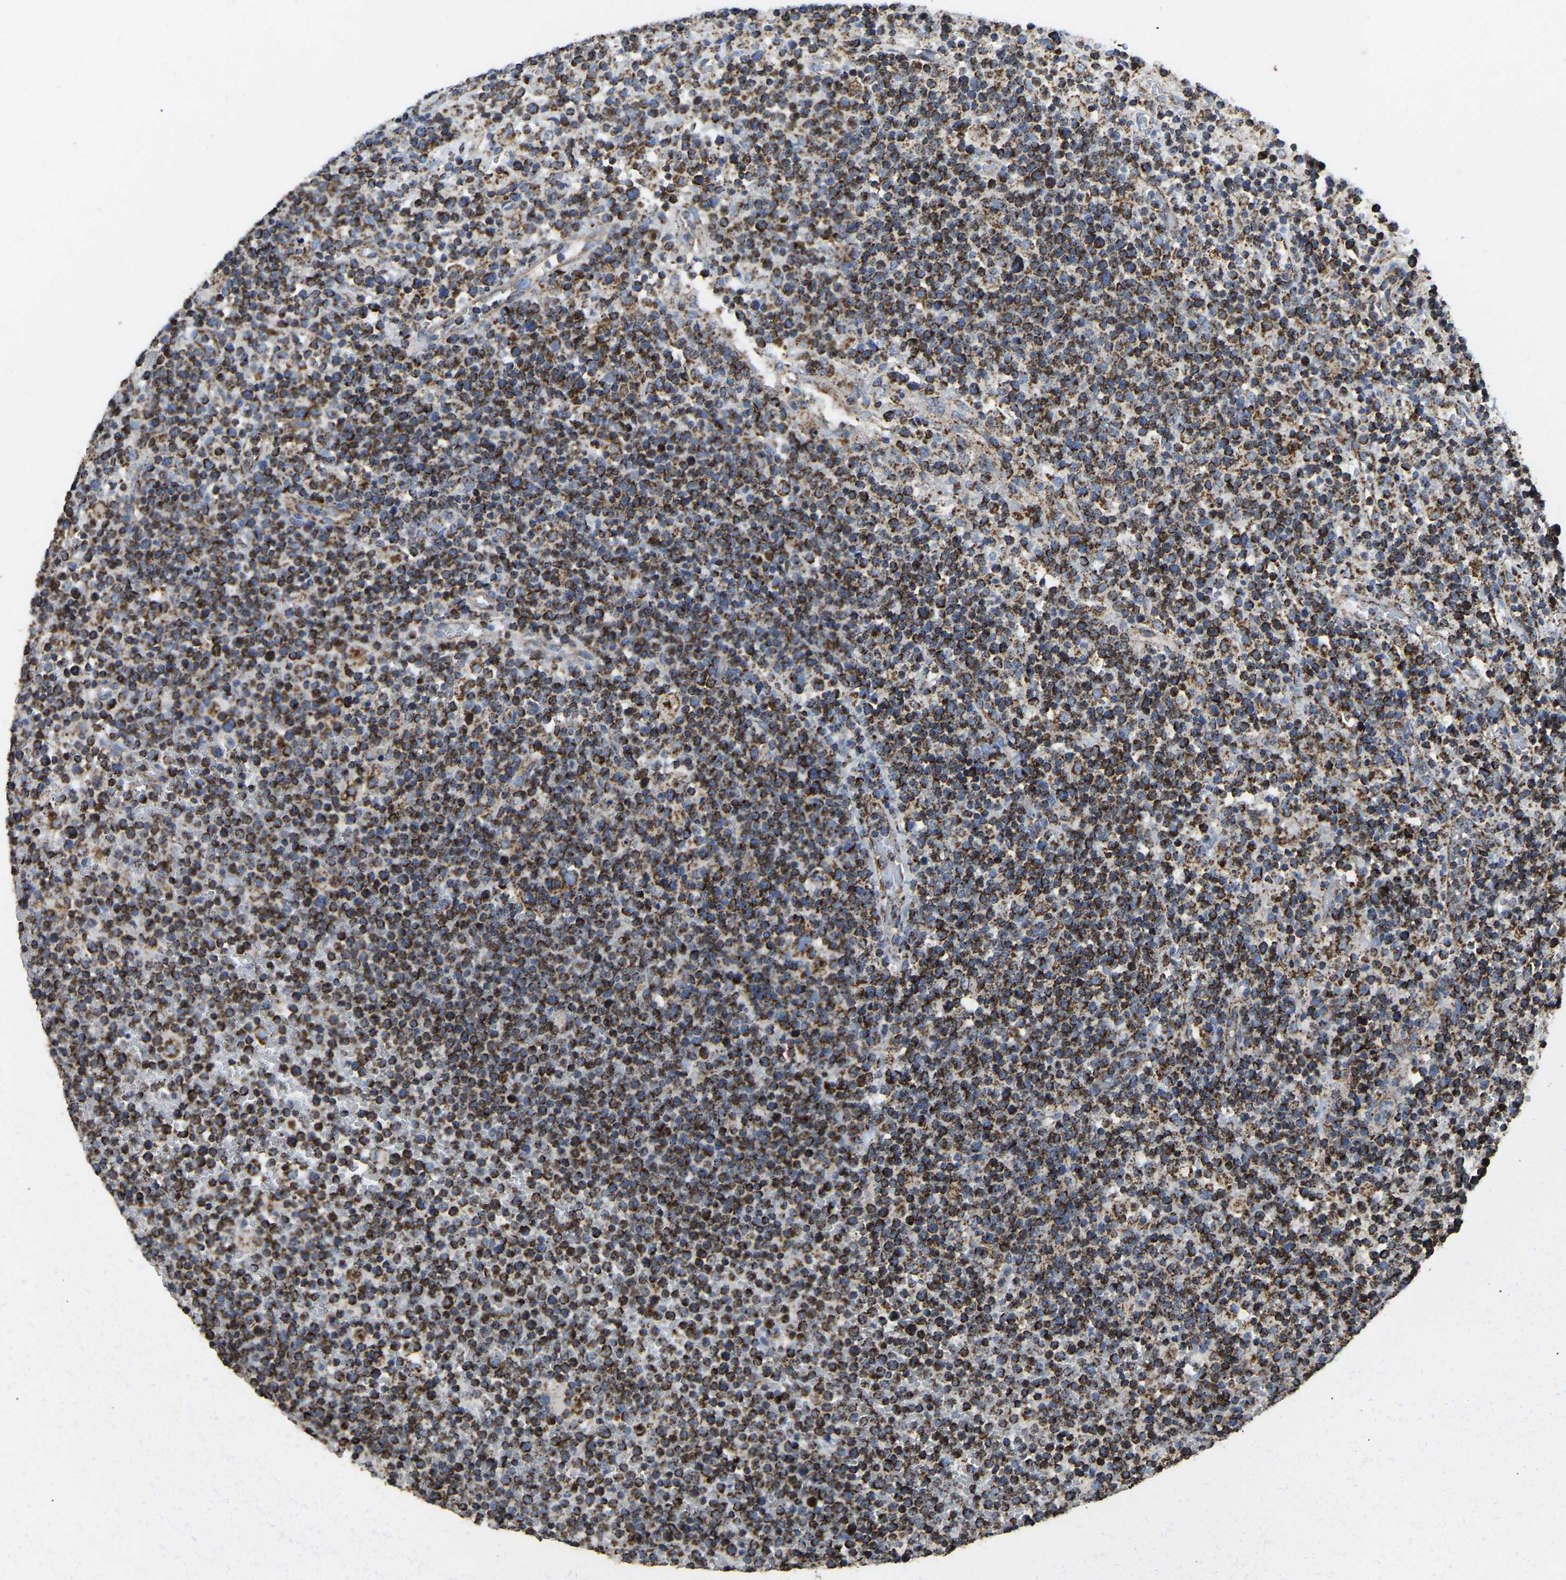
{"staining": {"intensity": "strong", "quantity": ">75%", "location": "cytoplasmic/membranous"}, "tissue": "lymphoma", "cell_type": "Tumor cells", "image_type": "cancer", "snomed": [{"axis": "morphology", "description": "Malignant lymphoma, non-Hodgkin's type, High grade"}, {"axis": "topography", "description": "Lymph node"}], "caption": "A micrograph showing strong cytoplasmic/membranous staining in about >75% of tumor cells in malignant lymphoma, non-Hodgkin's type (high-grade), as visualized by brown immunohistochemical staining.", "gene": "ETFA", "patient": {"sex": "male", "age": 61}}